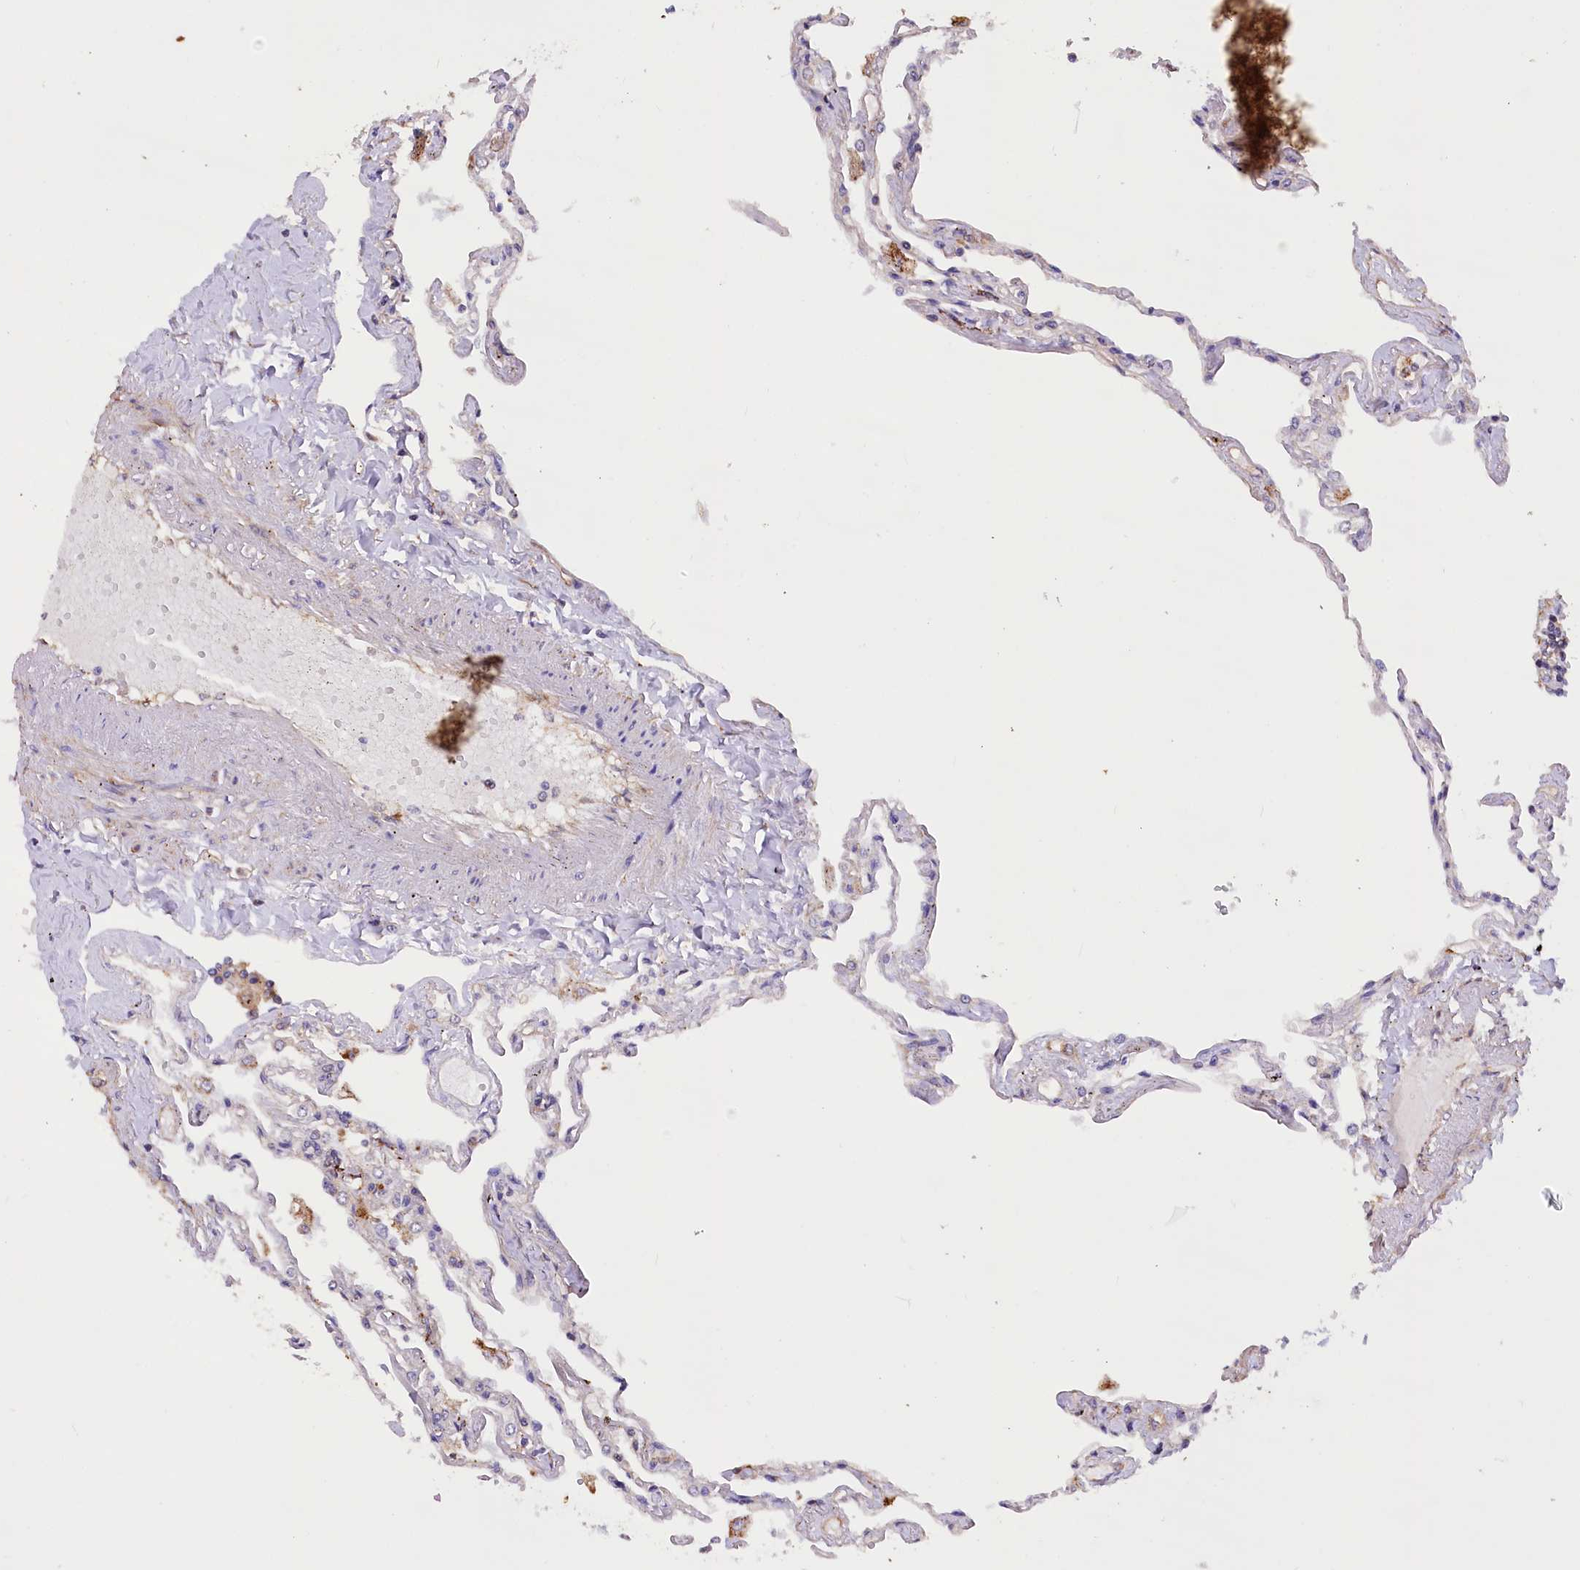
{"staining": {"intensity": "negative", "quantity": "none", "location": "none"}, "tissue": "lung", "cell_type": "Alveolar cells", "image_type": "normal", "snomed": [{"axis": "morphology", "description": "Normal tissue, NOS"}, {"axis": "topography", "description": "Lung"}], "caption": "This is an immunohistochemistry (IHC) micrograph of unremarkable lung. There is no staining in alveolar cells.", "gene": "DPP3", "patient": {"sex": "female", "age": 67}}